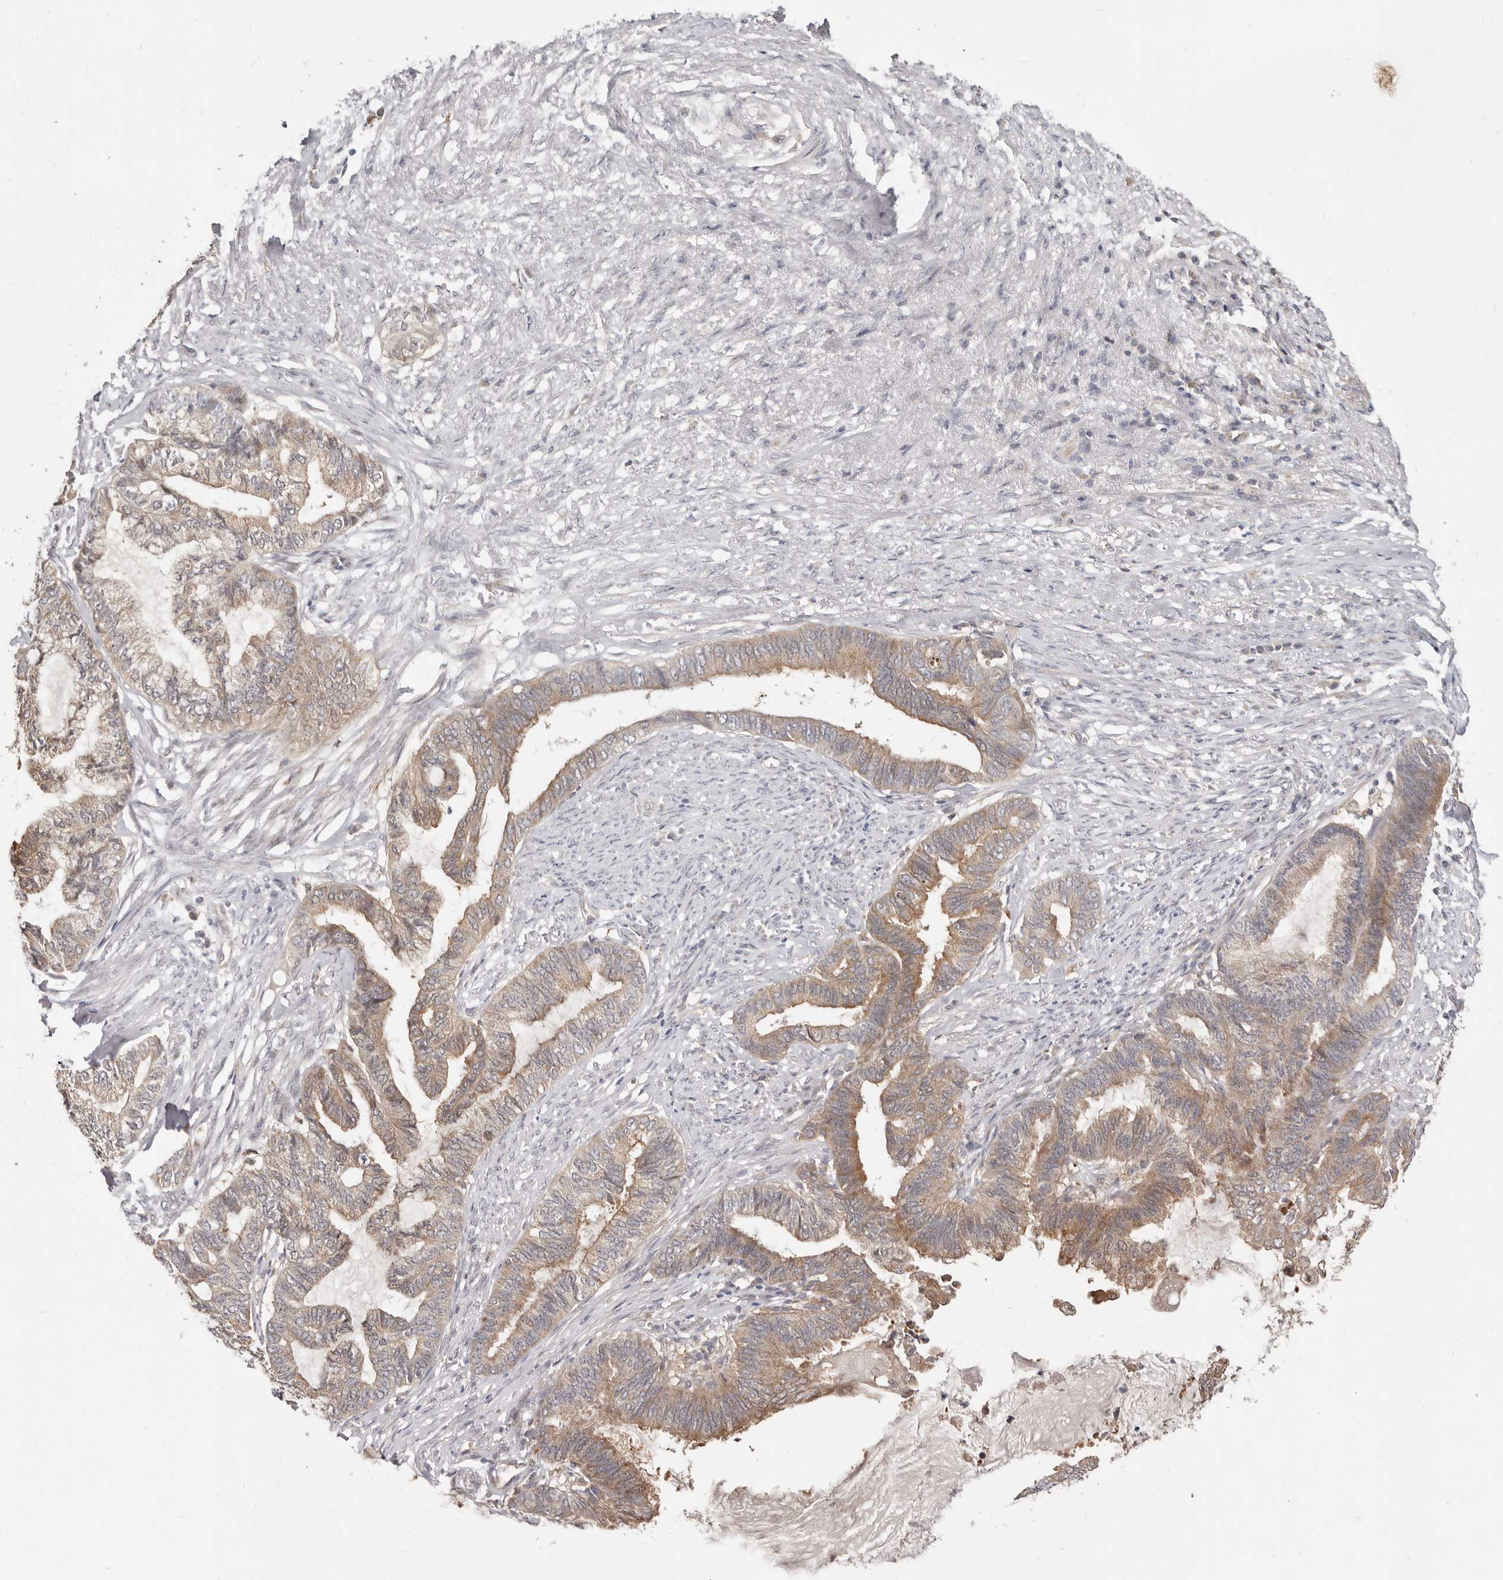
{"staining": {"intensity": "moderate", "quantity": ">75%", "location": "cytoplasmic/membranous"}, "tissue": "endometrial cancer", "cell_type": "Tumor cells", "image_type": "cancer", "snomed": [{"axis": "morphology", "description": "Adenocarcinoma, NOS"}, {"axis": "topography", "description": "Endometrium"}], "caption": "About >75% of tumor cells in human adenocarcinoma (endometrial) demonstrate moderate cytoplasmic/membranous protein positivity as visualized by brown immunohistochemical staining.", "gene": "TC2N", "patient": {"sex": "female", "age": 86}}